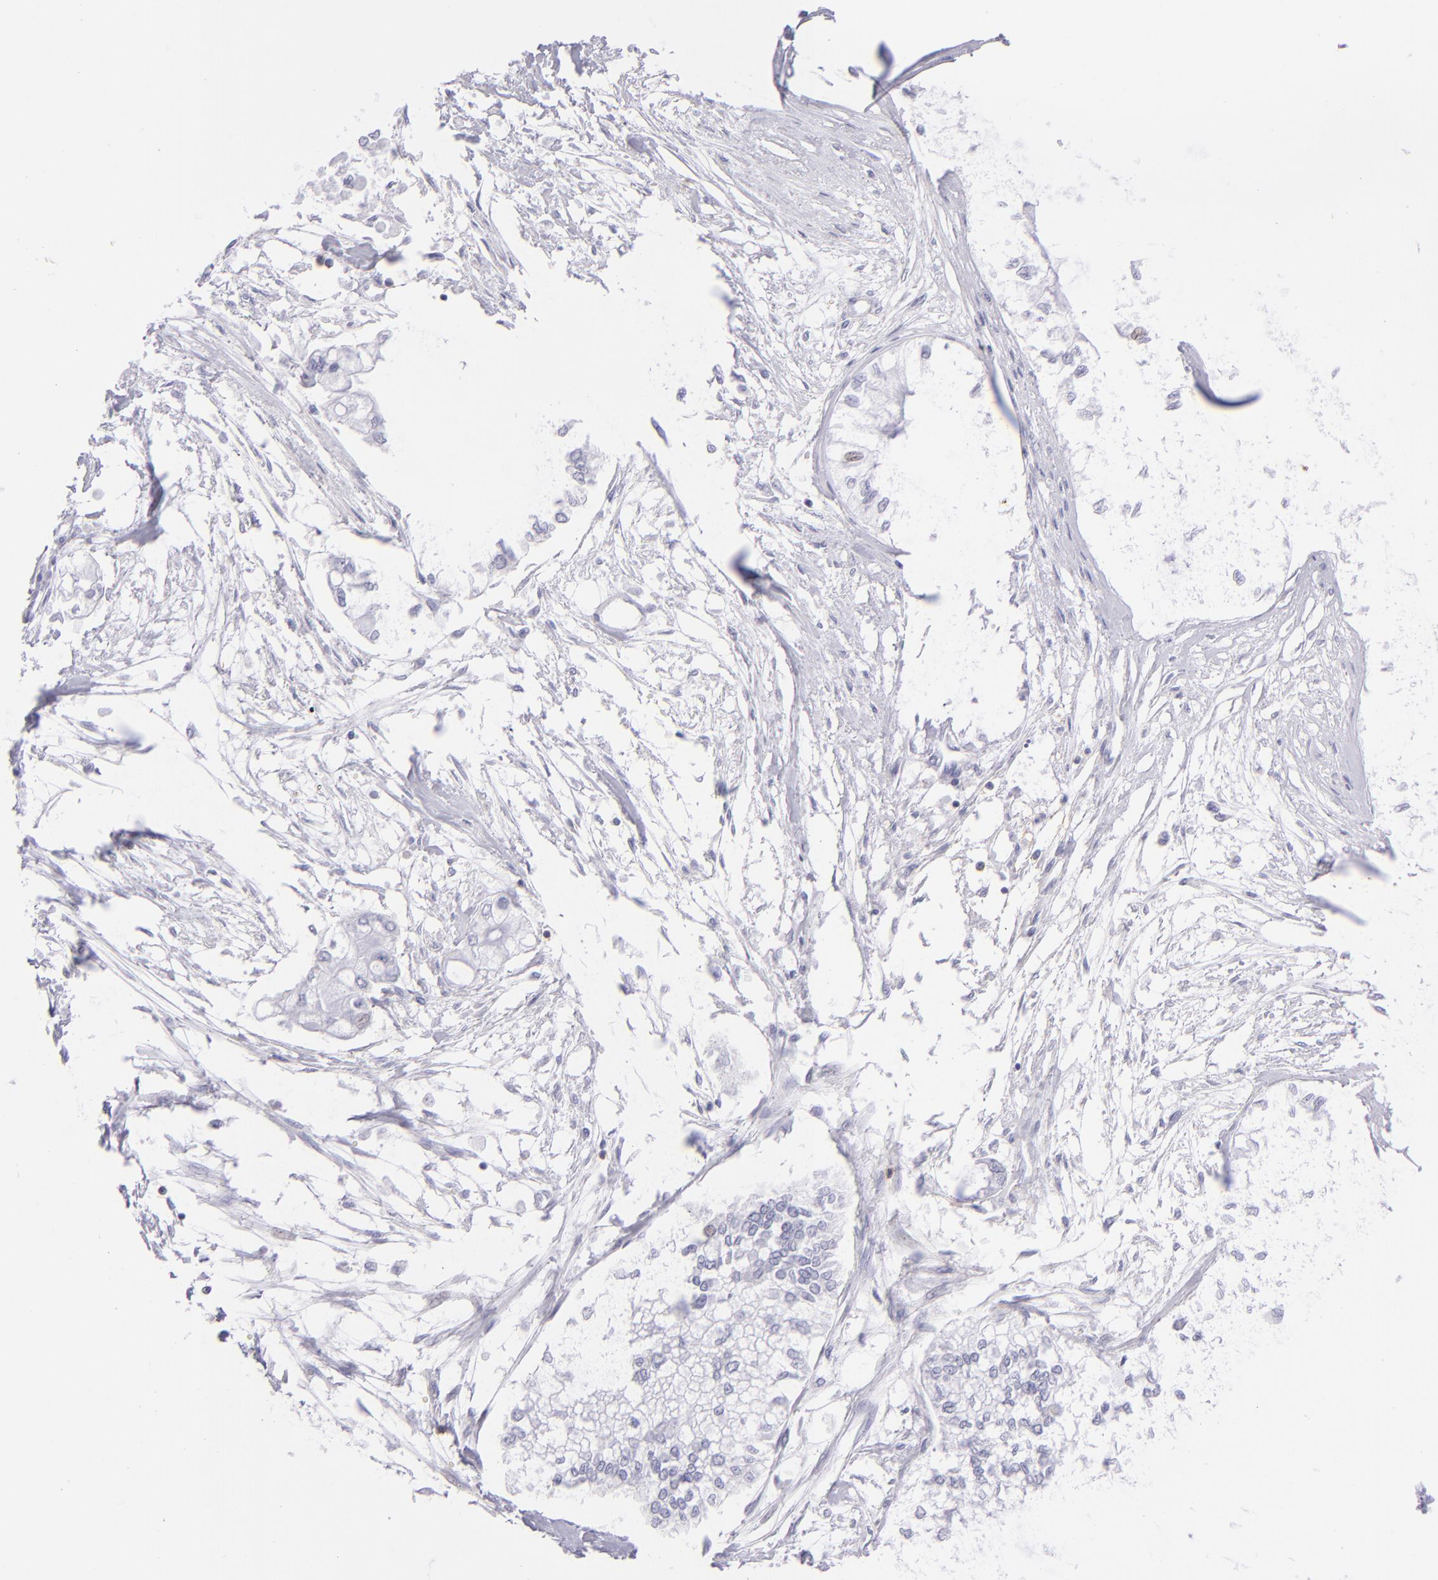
{"staining": {"intensity": "negative", "quantity": "none", "location": "none"}, "tissue": "pancreatic cancer", "cell_type": "Tumor cells", "image_type": "cancer", "snomed": [{"axis": "morphology", "description": "Adenocarcinoma, NOS"}, {"axis": "topography", "description": "Pancreas"}], "caption": "A histopathology image of human pancreatic adenocarcinoma is negative for staining in tumor cells.", "gene": "CD69", "patient": {"sex": "male", "age": 79}}